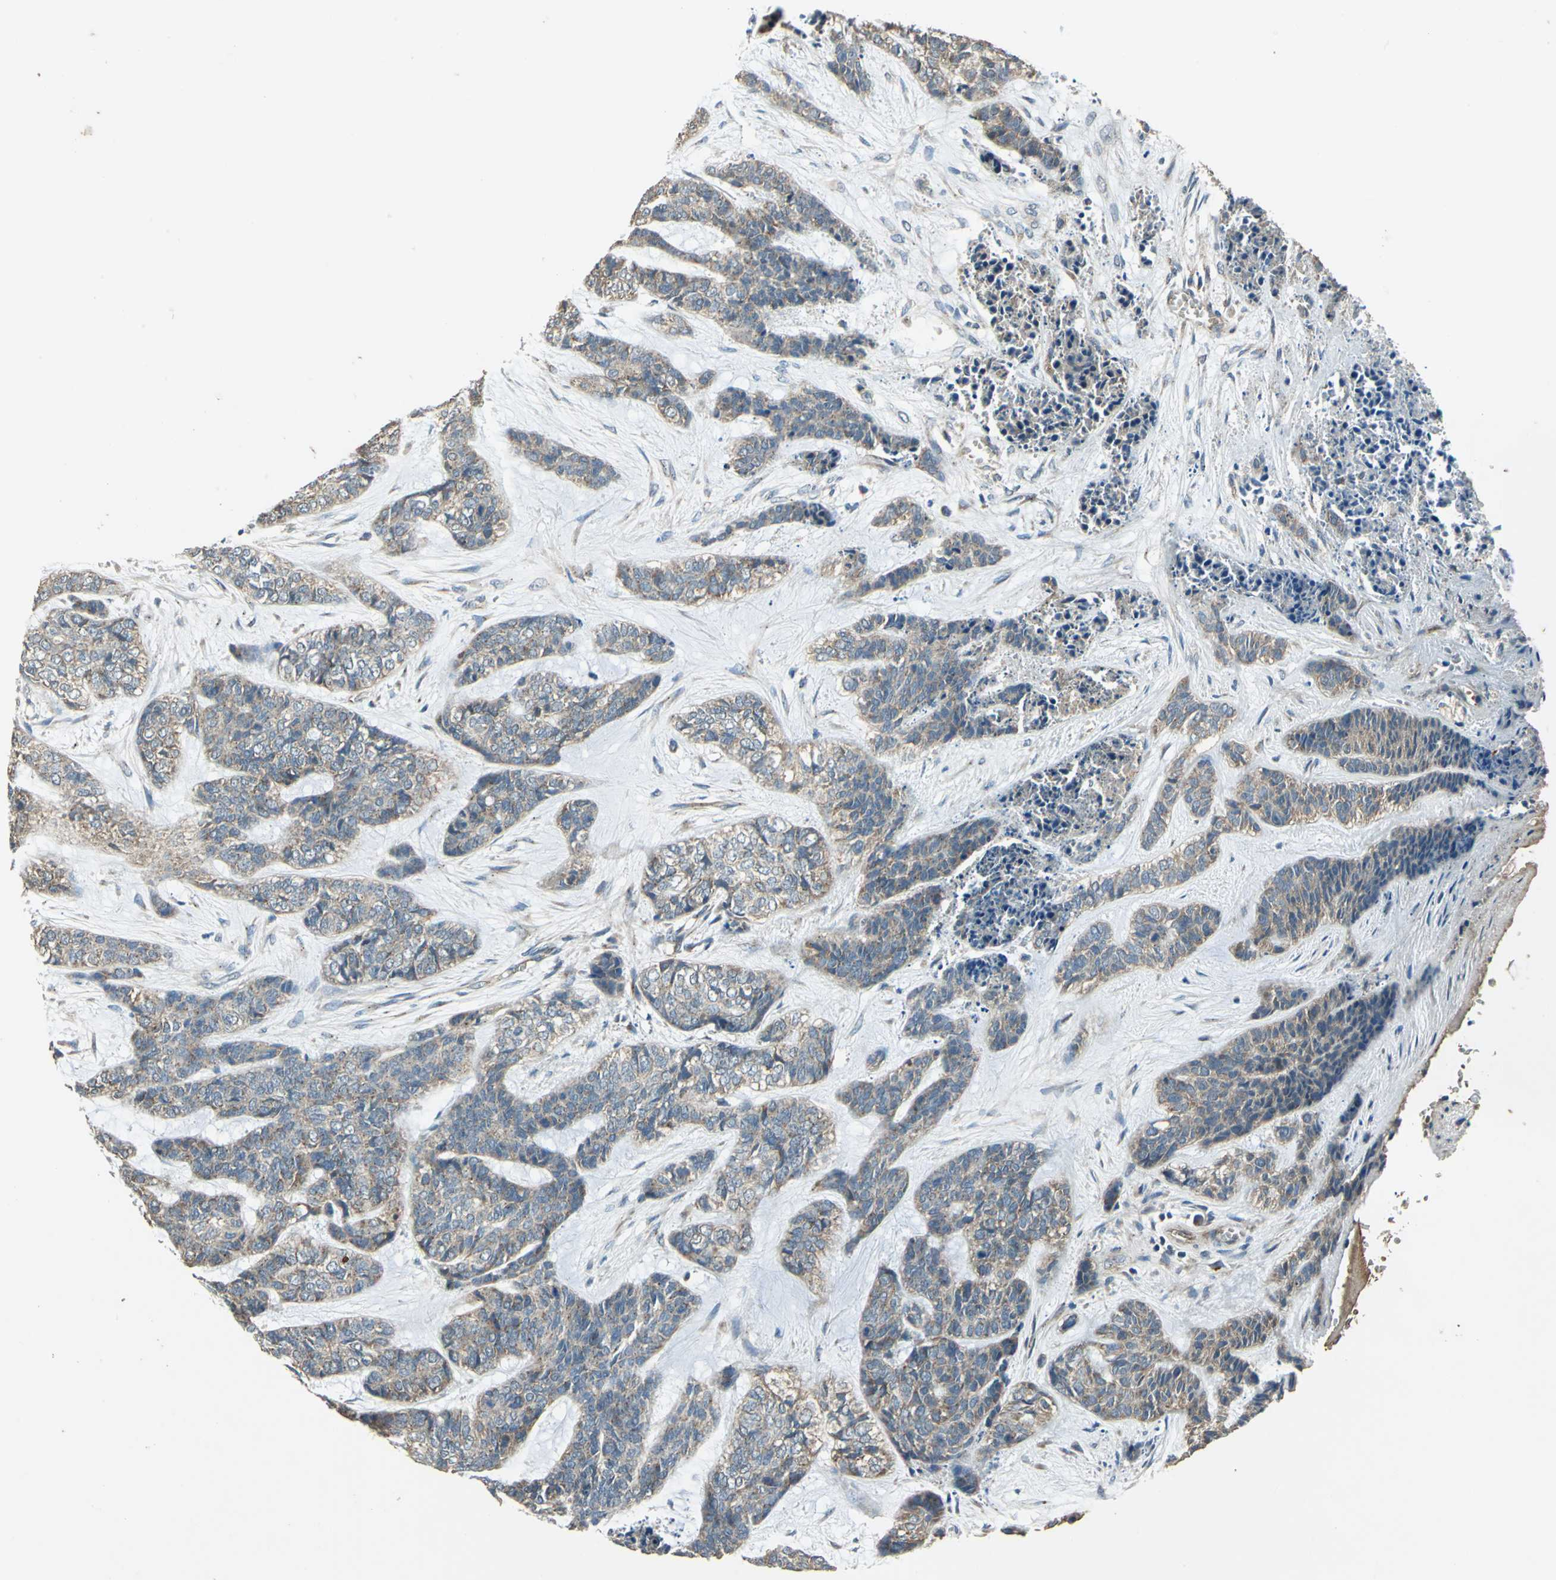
{"staining": {"intensity": "moderate", "quantity": ">75%", "location": "cytoplasmic/membranous"}, "tissue": "skin cancer", "cell_type": "Tumor cells", "image_type": "cancer", "snomed": [{"axis": "morphology", "description": "Basal cell carcinoma"}, {"axis": "topography", "description": "Skin"}], "caption": "Protein expression analysis of basal cell carcinoma (skin) exhibits moderate cytoplasmic/membranous staining in about >75% of tumor cells.", "gene": "POLRMT", "patient": {"sex": "female", "age": 64}}